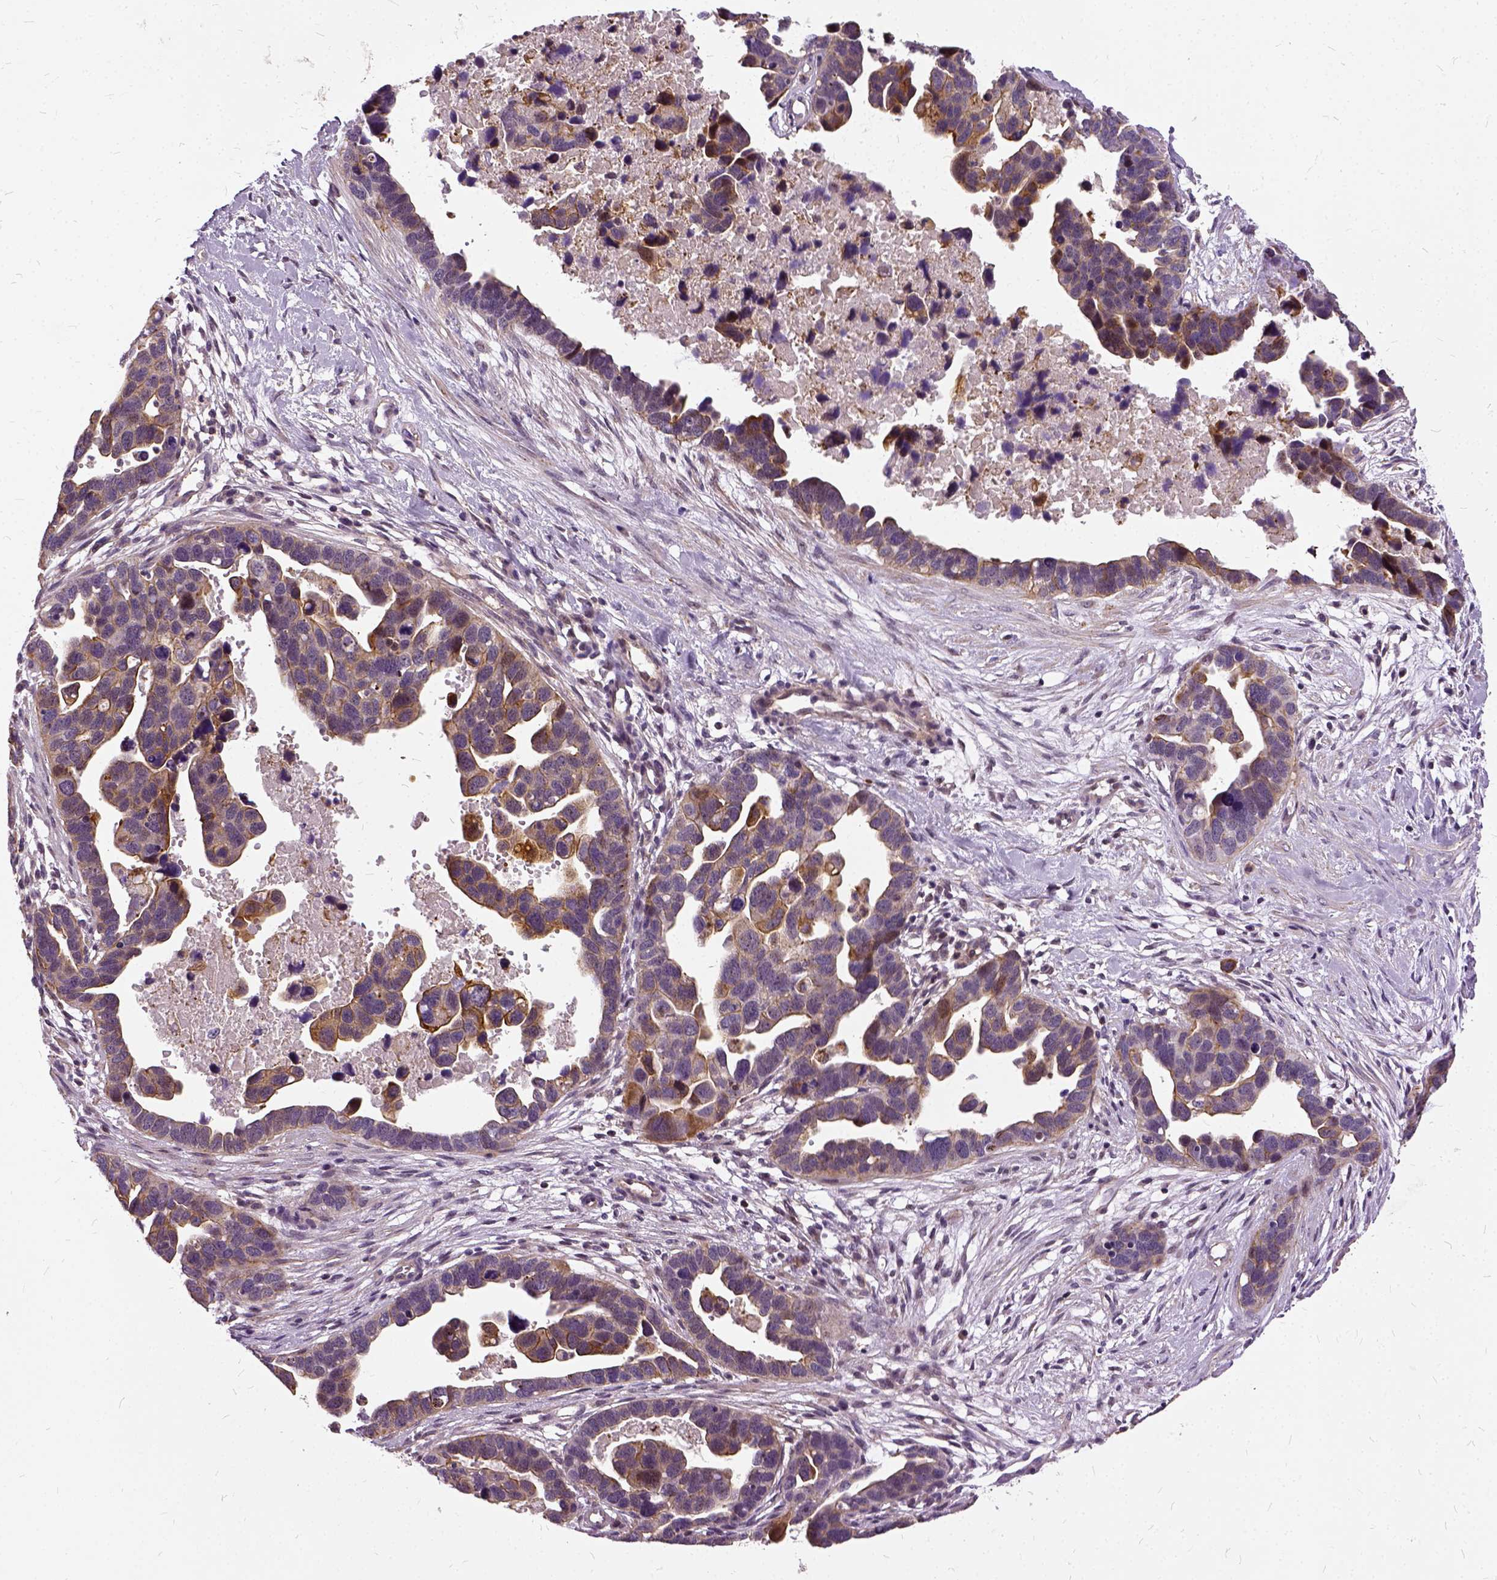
{"staining": {"intensity": "moderate", "quantity": "25%-75%", "location": "cytoplasmic/membranous"}, "tissue": "ovarian cancer", "cell_type": "Tumor cells", "image_type": "cancer", "snomed": [{"axis": "morphology", "description": "Cystadenocarcinoma, serous, NOS"}, {"axis": "topography", "description": "Ovary"}], "caption": "A brown stain highlights moderate cytoplasmic/membranous positivity of a protein in human ovarian cancer (serous cystadenocarcinoma) tumor cells.", "gene": "ILRUN", "patient": {"sex": "female", "age": 54}}